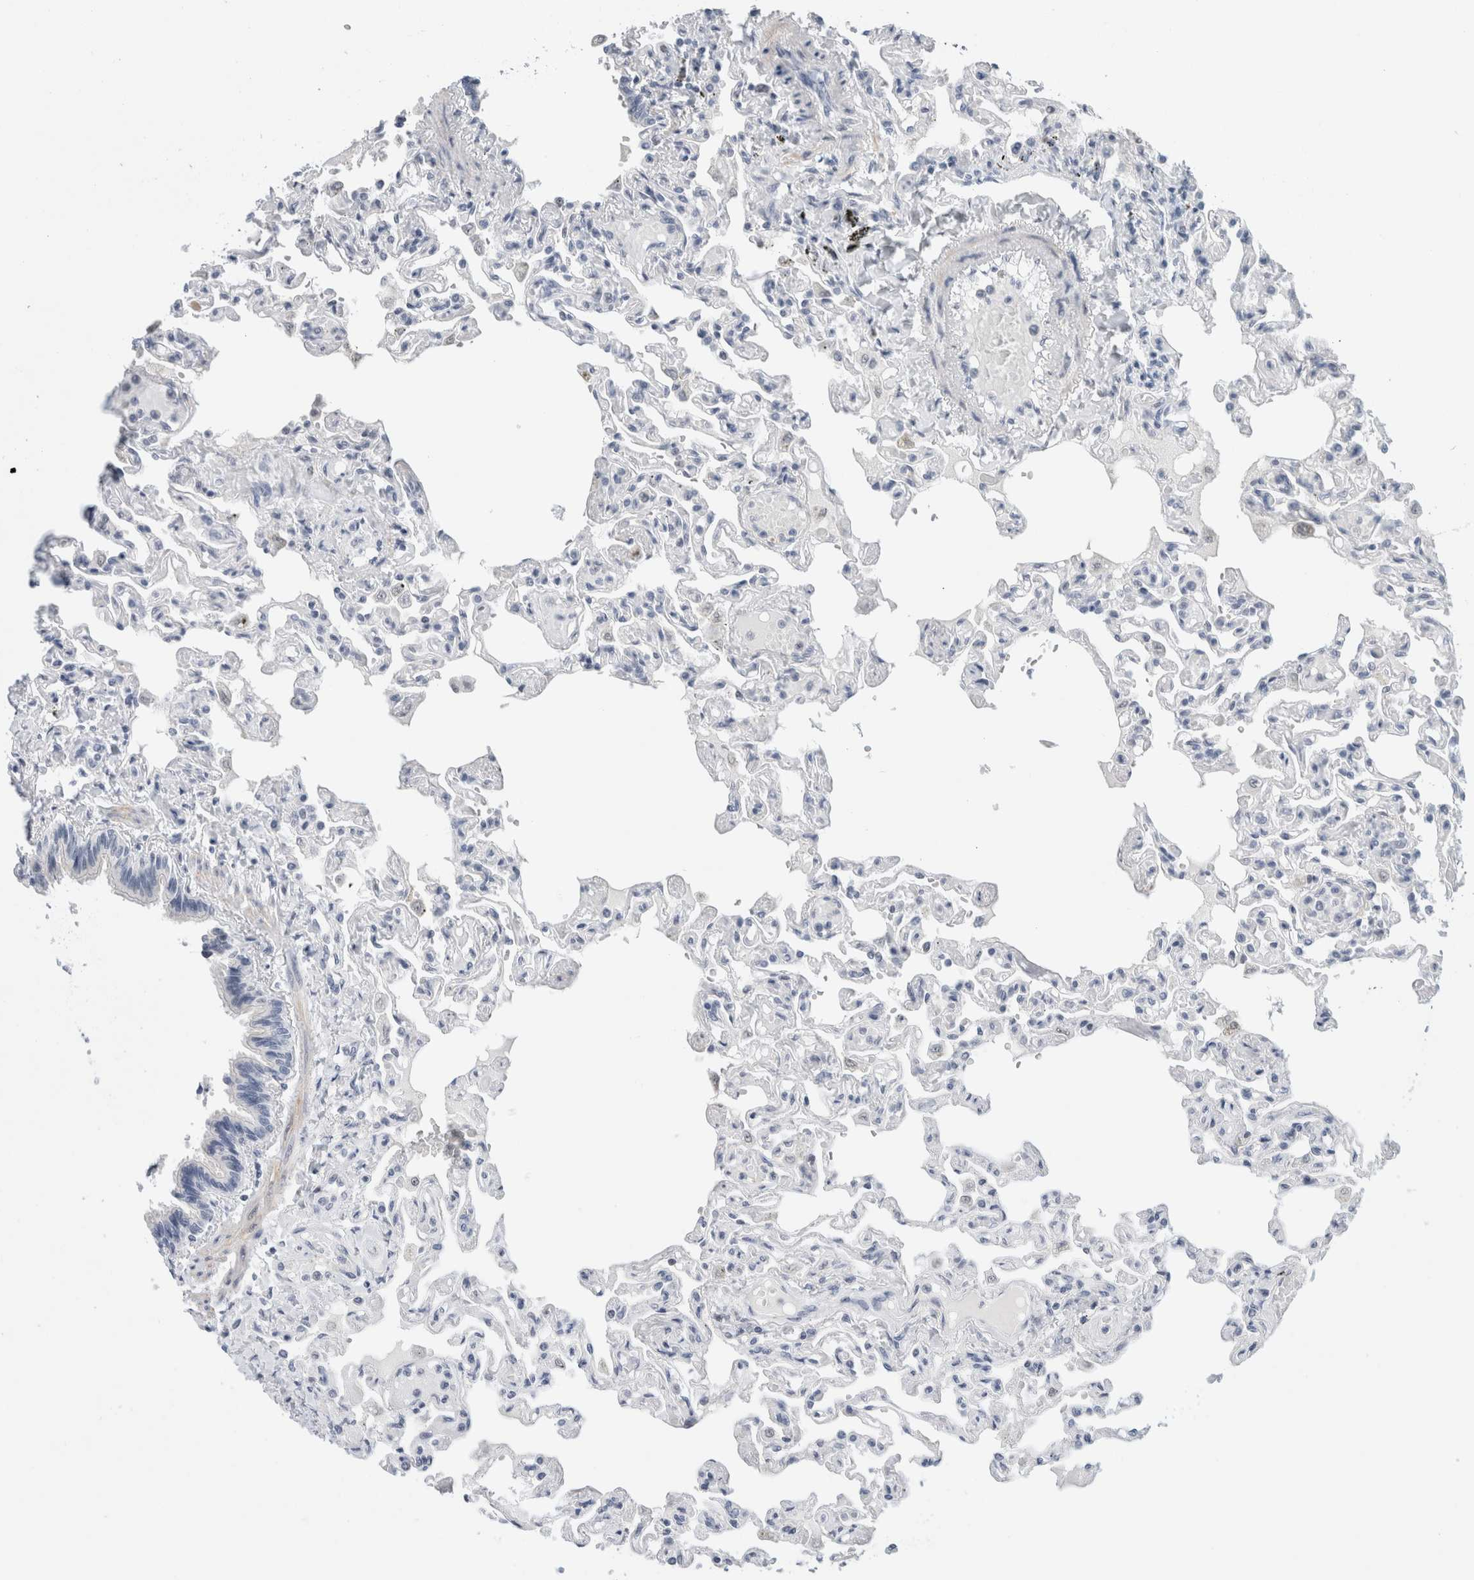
{"staining": {"intensity": "negative", "quantity": "none", "location": "none"}, "tissue": "lung", "cell_type": "Alveolar cells", "image_type": "normal", "snomed": [{"axis": "morphology", "description": "Normal tissue, NOS"}, {"axis": "topography", "description": "Lung"}], "caption": "DAB immunohistochemical staining of unremarkable human lung demonstrates no significant positivity in alveolar cells.", "gene": "KNL1", "patient": {"sex": "male", "age": 21}}